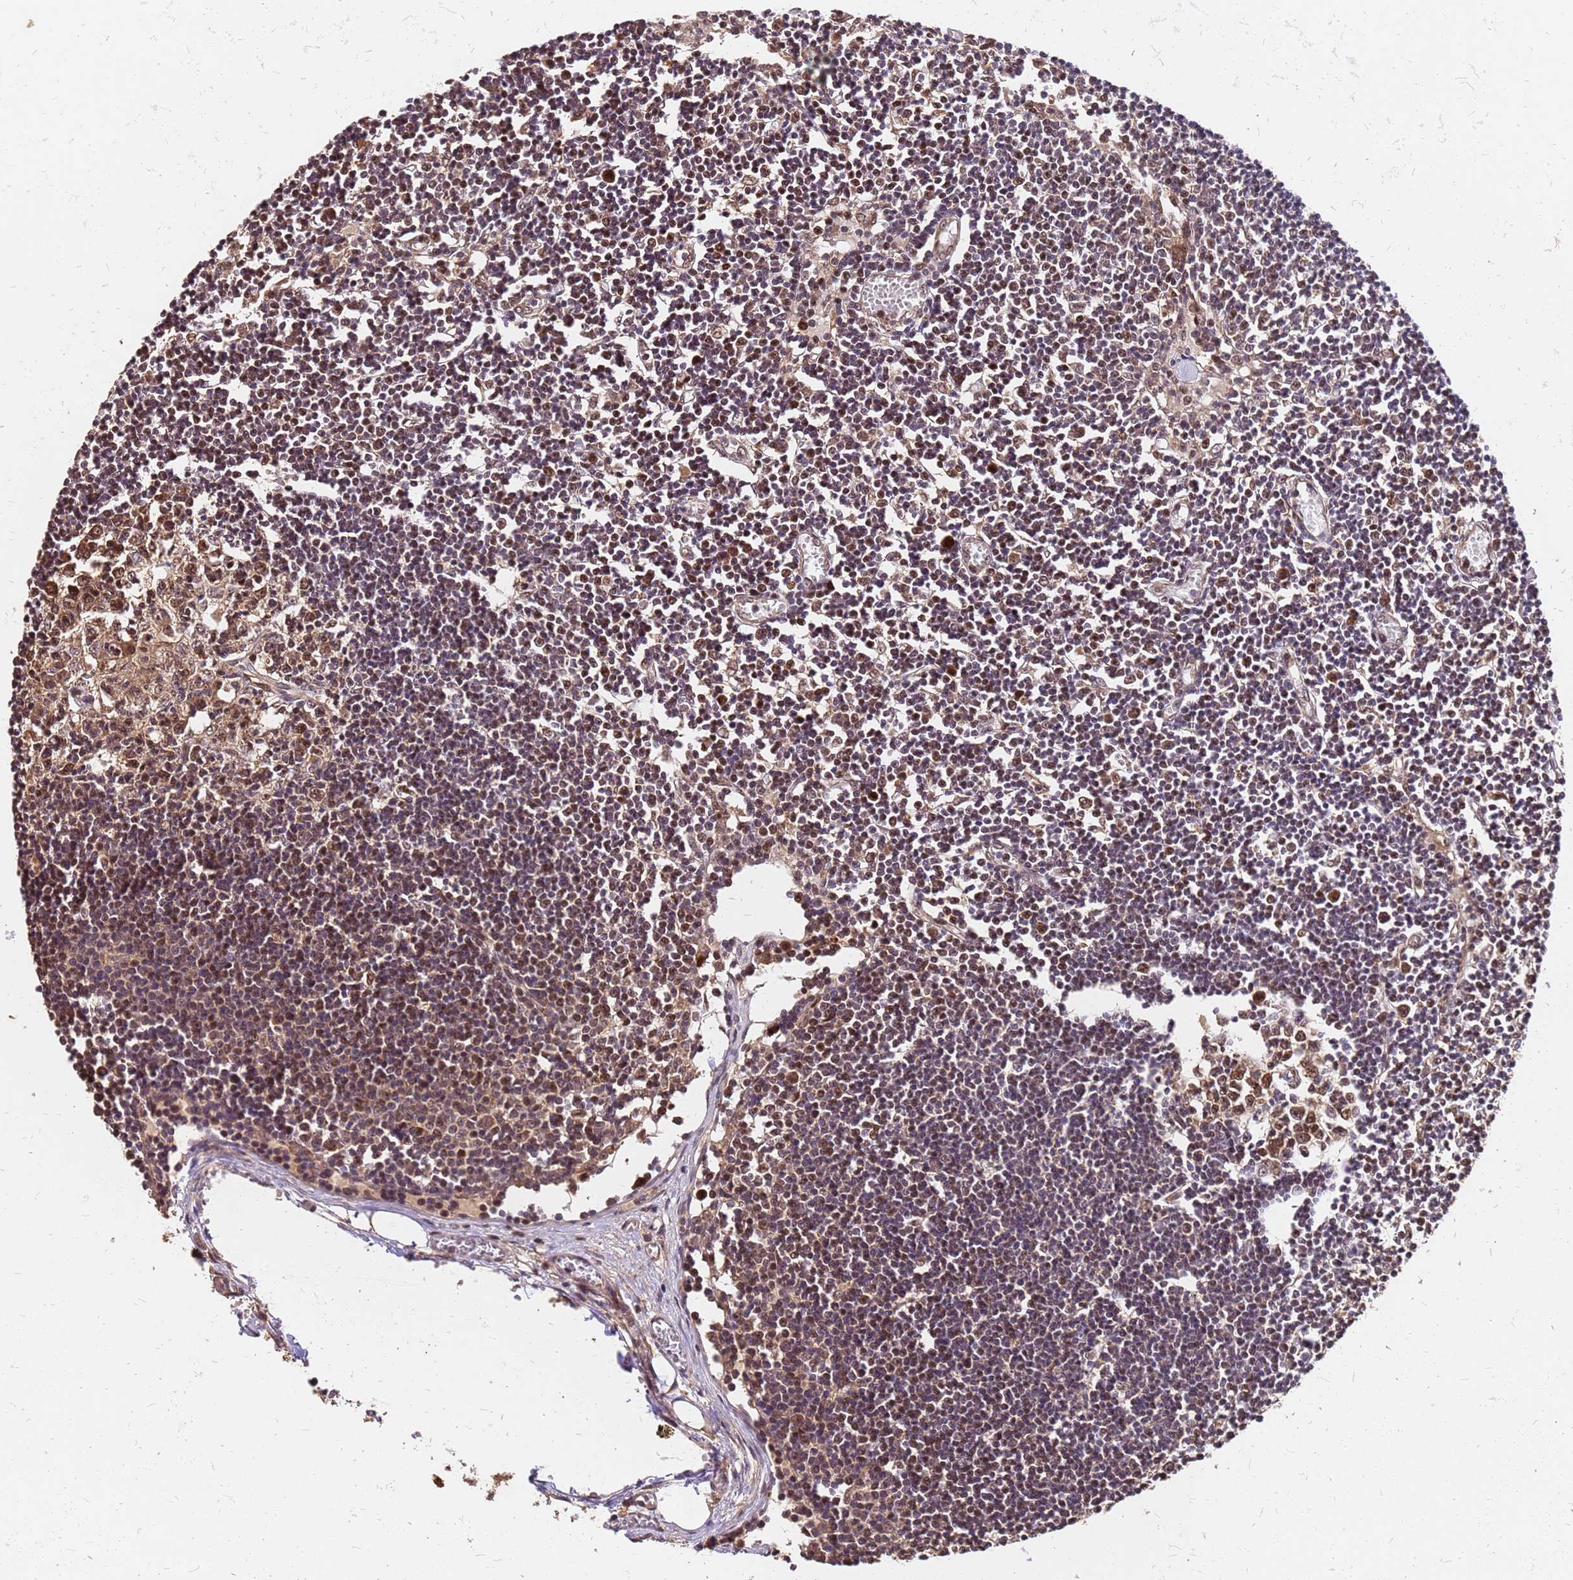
{"staining": {"intensity": "moderate", "quantity": "25%-75%", "location": "nuclear"}, "tissue": "lymph node", "cell_type": "Germinal center cells", "image_type": "normal", "snomed": [{"axis": "morphology", "description": "Normal tissue, NOS"}, {"axis": "topography", "description": "Lymph node"}], "caption": "Immunohistochemistry of normal human lymph node demonstrates medium levels of moderate nuclear positivity in approximately 25%-75% of germinal center cells. Immunohistochemistry (ihc) stains the protein of interest in brown and the nuclei are stained blue.", "gene": "GPATCH8", "patient": {"sex": "female", "age": 11}}